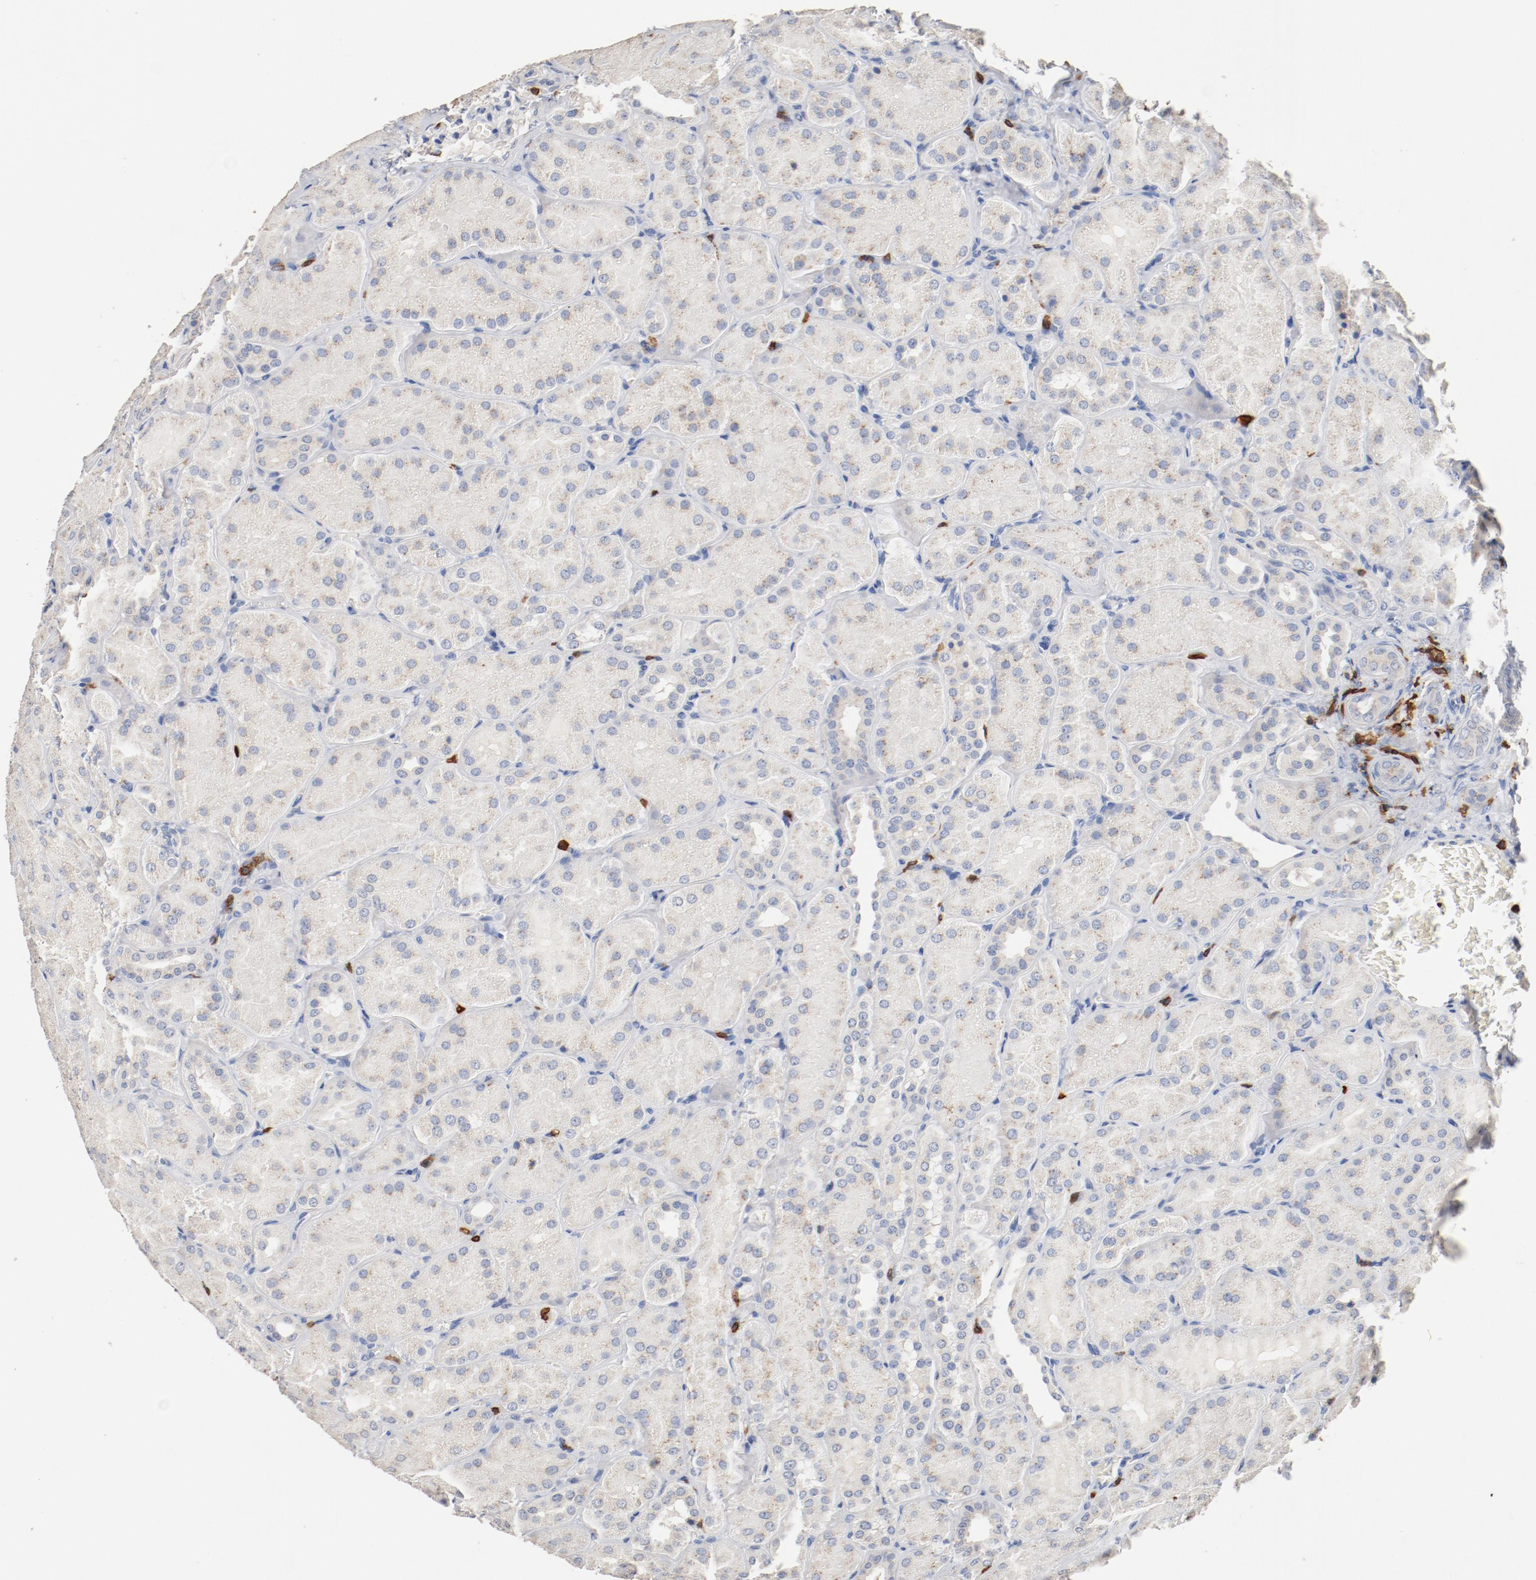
{"staining": {"intensity": "negative", "quantity": "none", "location": "none"}, "tissue": "kidney", "cell_type": "Cells in glomeruli", "image_type": "normal", "snomed": [{"axis": "morphology", "description": "Normal tissue, NOS"}, {"axis": "topography", "description": "Kidney"}], "caption": "High power microscopy photomicrograph of an immunohistochemistry micrograph of benign kidney, revealing no significant positivity in cells in glomeruli.", "gene": "CD247", "patient": {"sex": "male", "age": 28}}